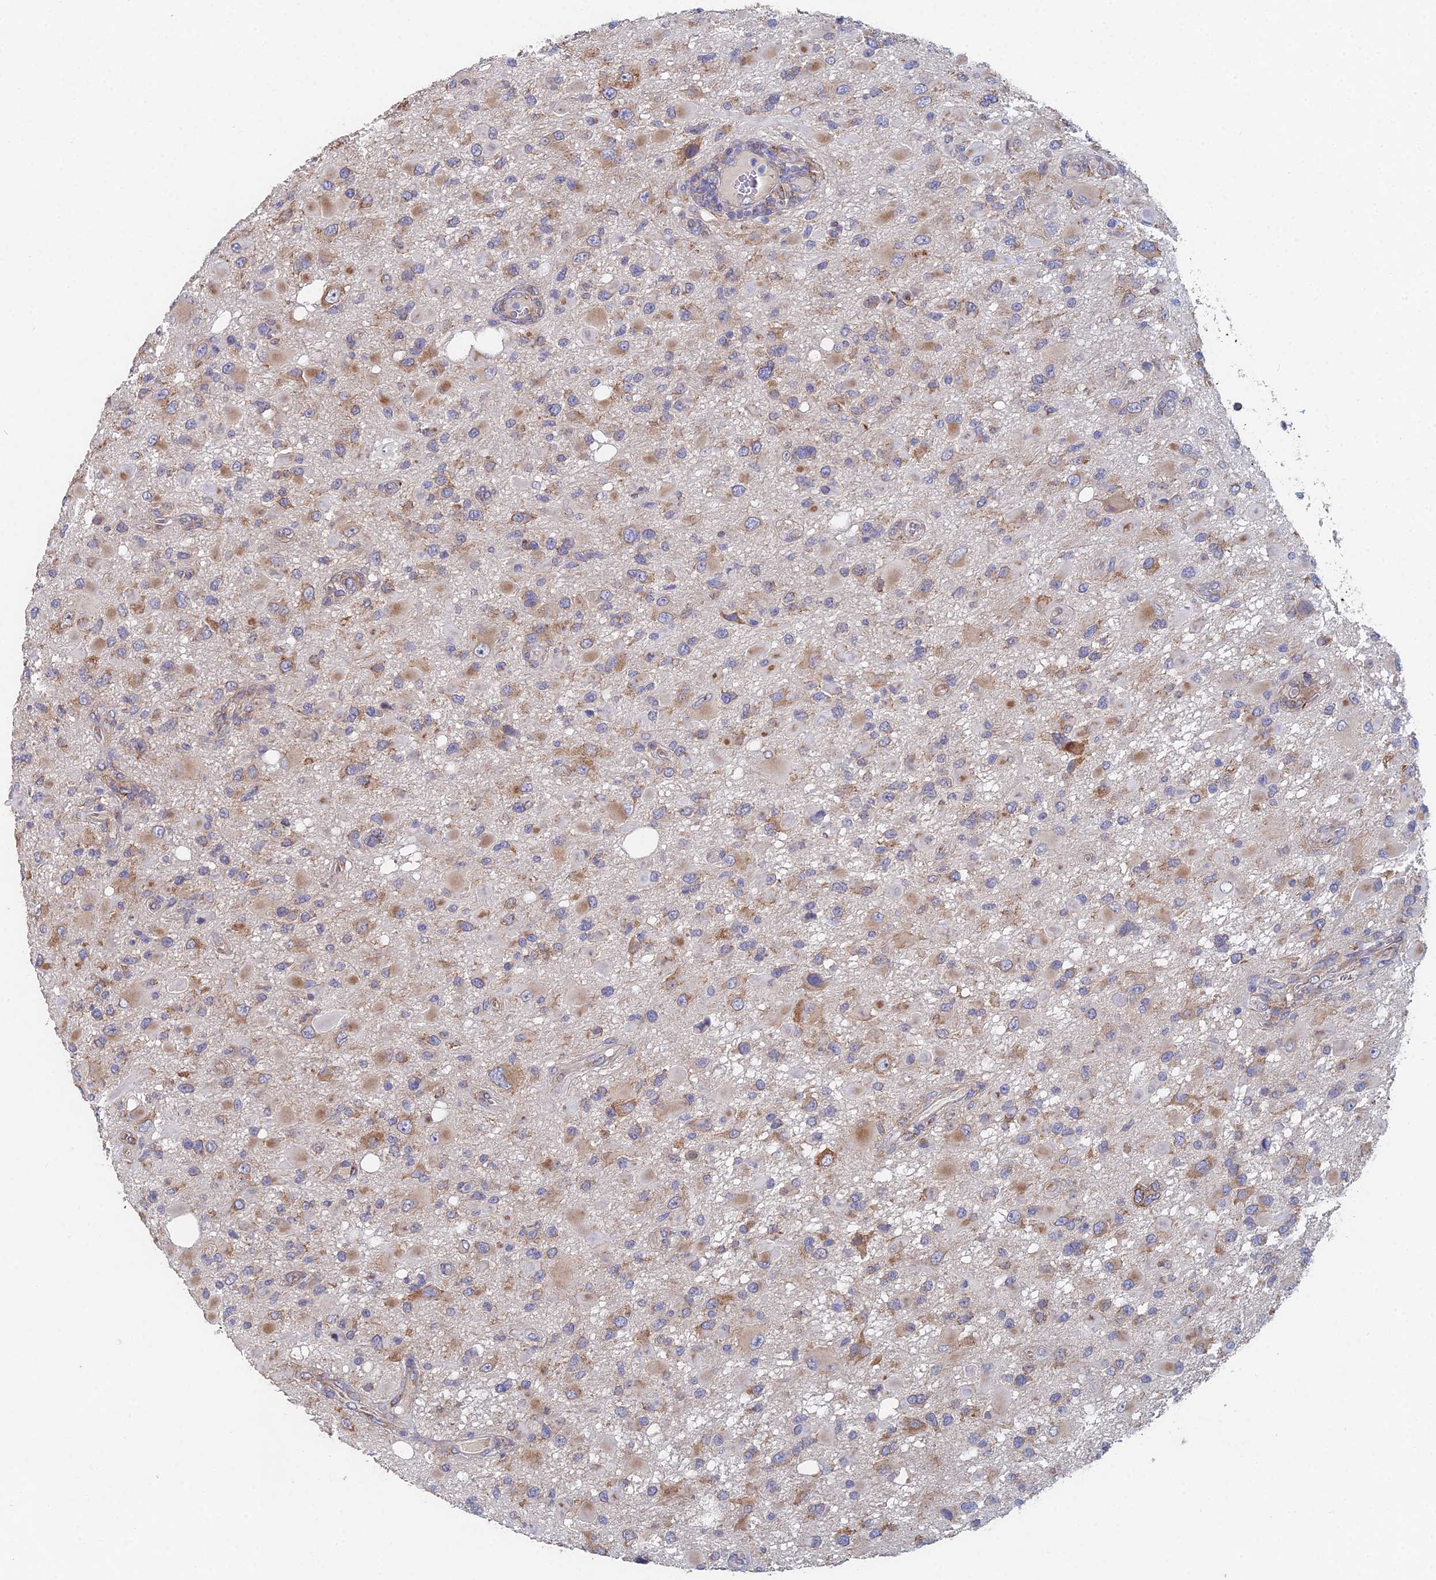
{"staining": {"intensity": "moderate", "quantity": "<25%", "location": "cytoplasmic/membranous"}, "tissue": "glioma", "cell_type": "Tumor cells", "image_type": "cancer", "snomed": [{"axis": "morphology", "description": "Glioma, malignant, High grade"}, {"axis": "topography", "description": "Brain"}], "caption": "Tumor cells show low levels of moderate cytoplasmic/membranous expression in approximately <25% of cells in glioma.", "gene": "ELOF1", "patient": {"sex": "male", "age": 53}}